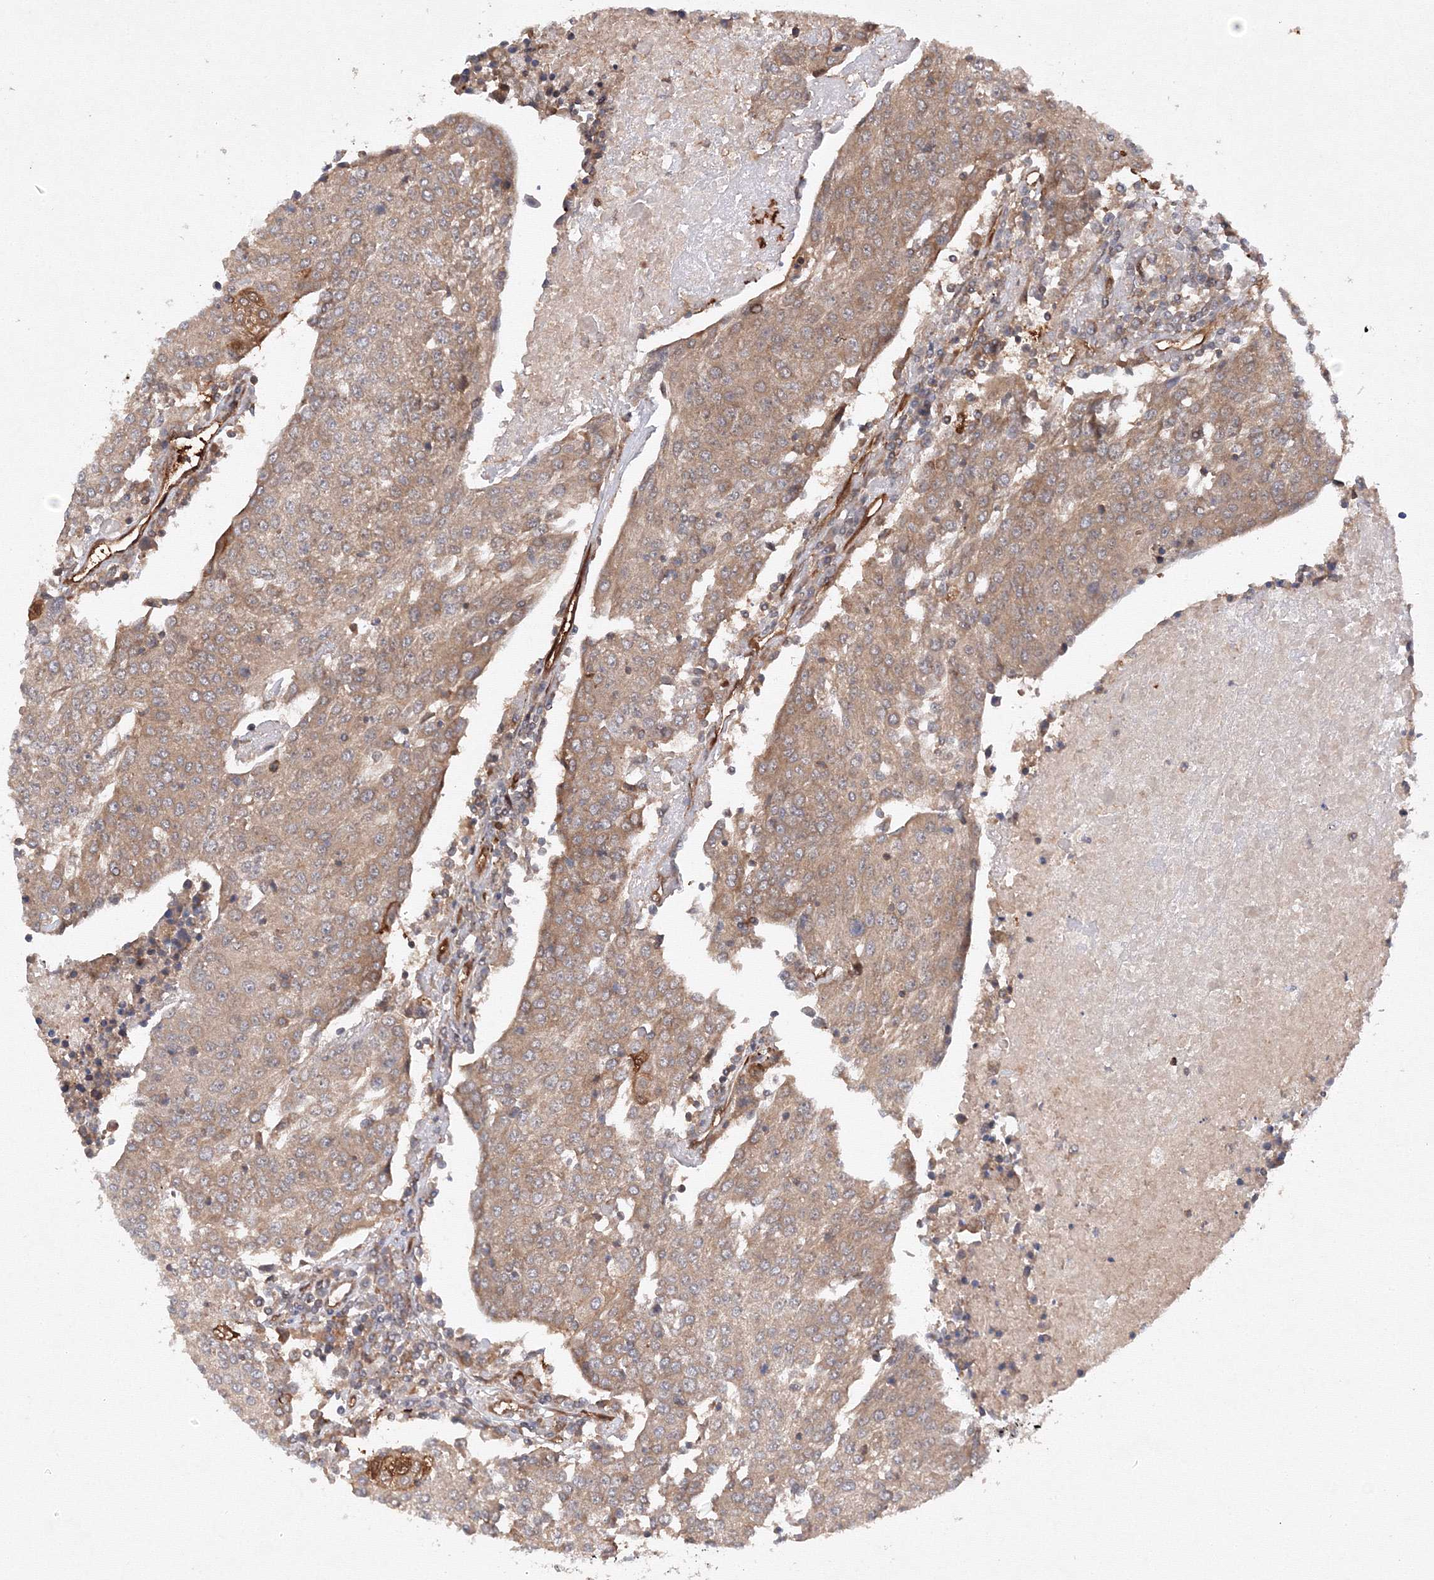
{"staining": {"intensity": "weak", "quantity": ">75%", "location": "cytoplasmic/membranous"}, "tissue": "urothelial cancer", "cell_type": "Tumor cells", "image_type": "cancer", "snomed": [{"axis": "morphology", "description": "Urothelial carcinoma, High grade"}, {"axis": "topography", "description": "Urinary bladder"}], "caption": "This image reveals immunohistochemistry (IHC) staining of human urothelial cancer, with low weak cytoplasmic/membranous expression in about >75% of tumor cells.", "gene": "DCTD", "patient": {"sex": "female", "age": 85}}